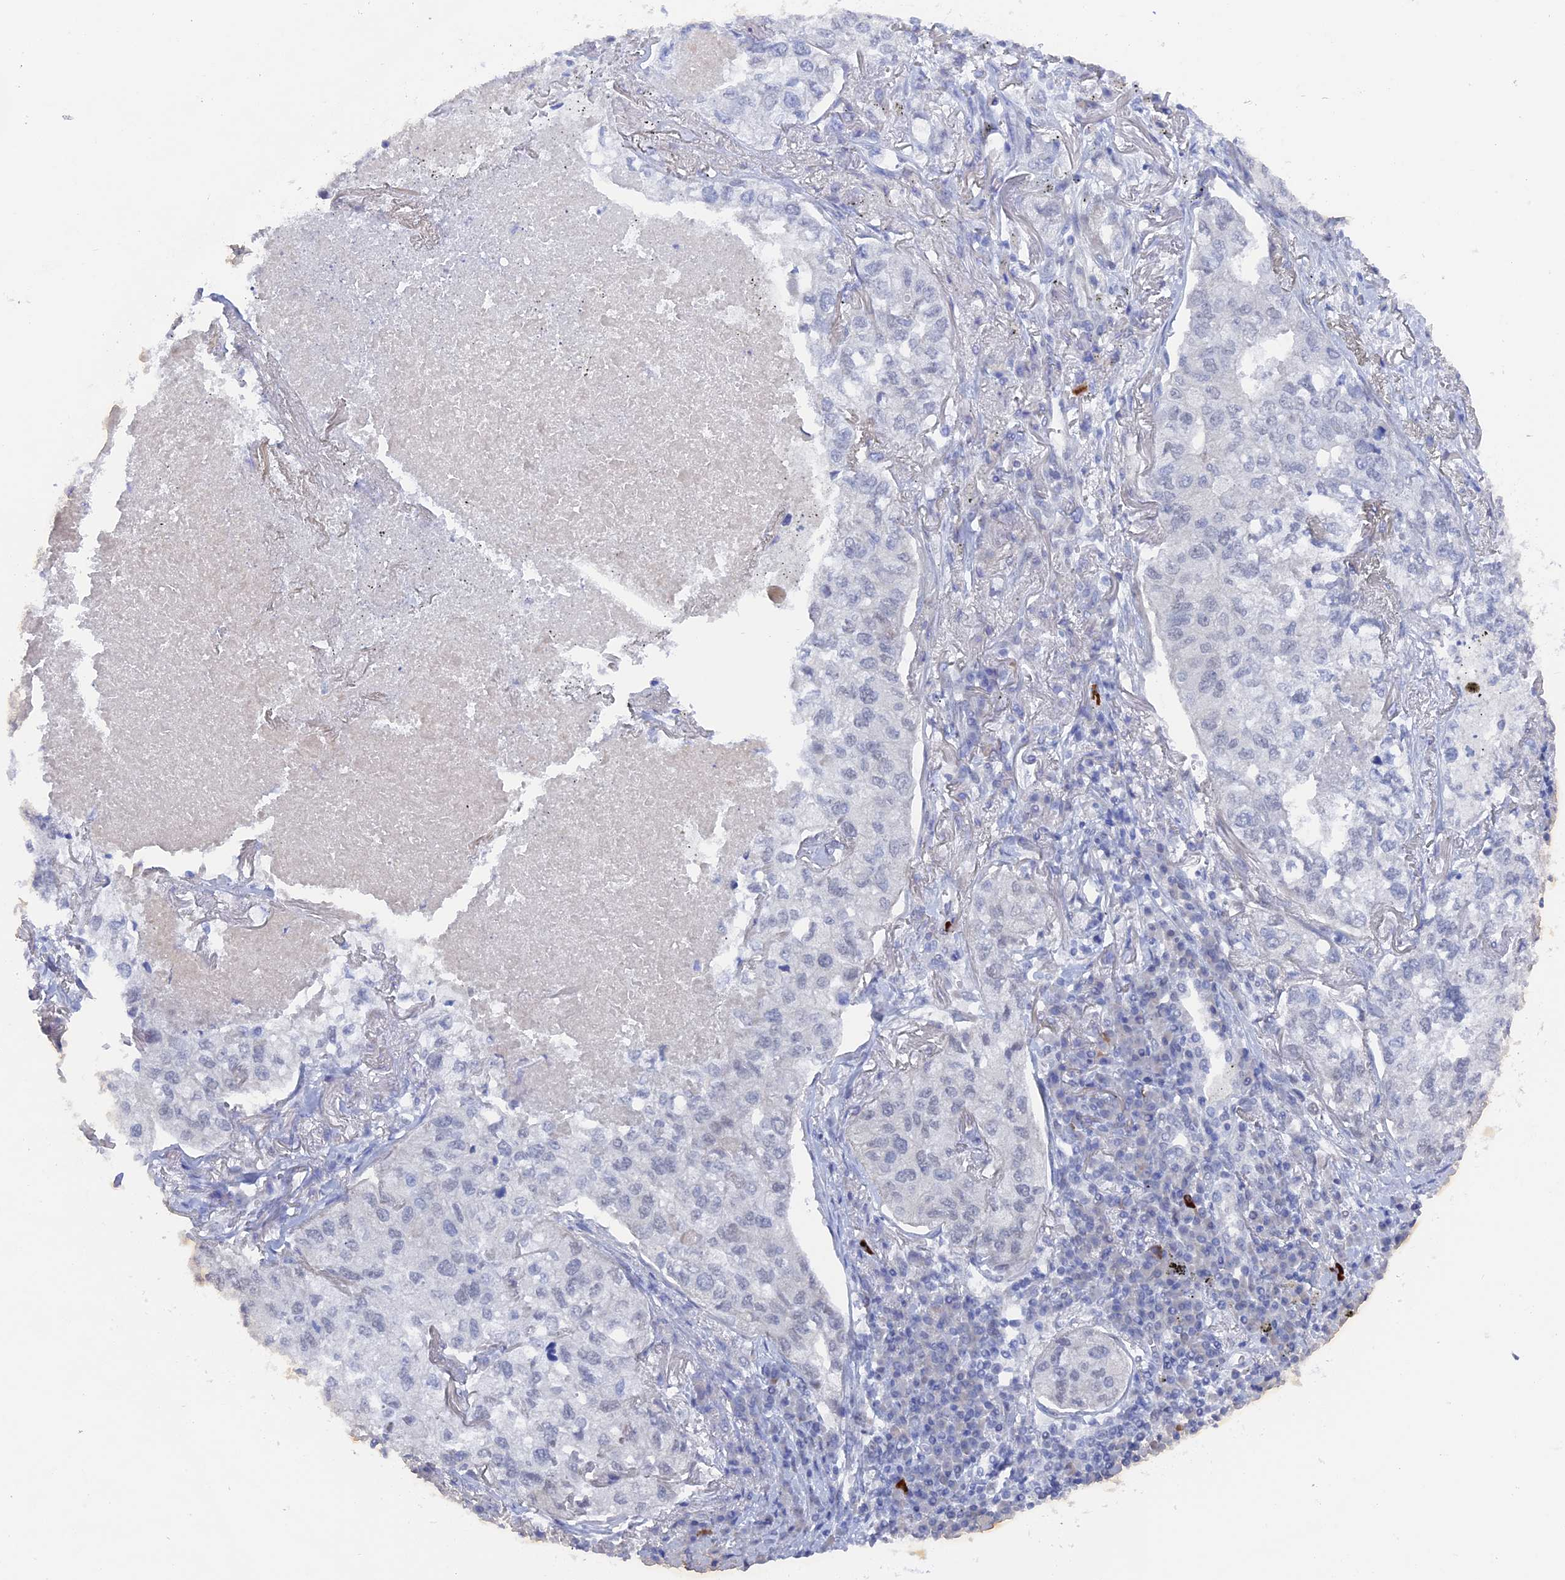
{"staining": {"intensity": "negative", "quantity": "none", "location": "none"}, "tissue": "lung cancer", "cell_type": "Tumor cells", "image_type": "cancer", "snomed": [{"axis": "morphology", "description": "Adenocarcinoma, NOS"}, {"axis": "topography", "description": "Lung"}], "caption": "Immunohistochemical staining of human lung cancer (adenocarcinoma) shows no significant positivity in tumor cells. (Stains: DAB IHC with hematoxylin counter stain, Microscopy: brightfield microscopy at high magnification).", "gene": "DACT3", "patient": {"sex": "male", "age": 65}}